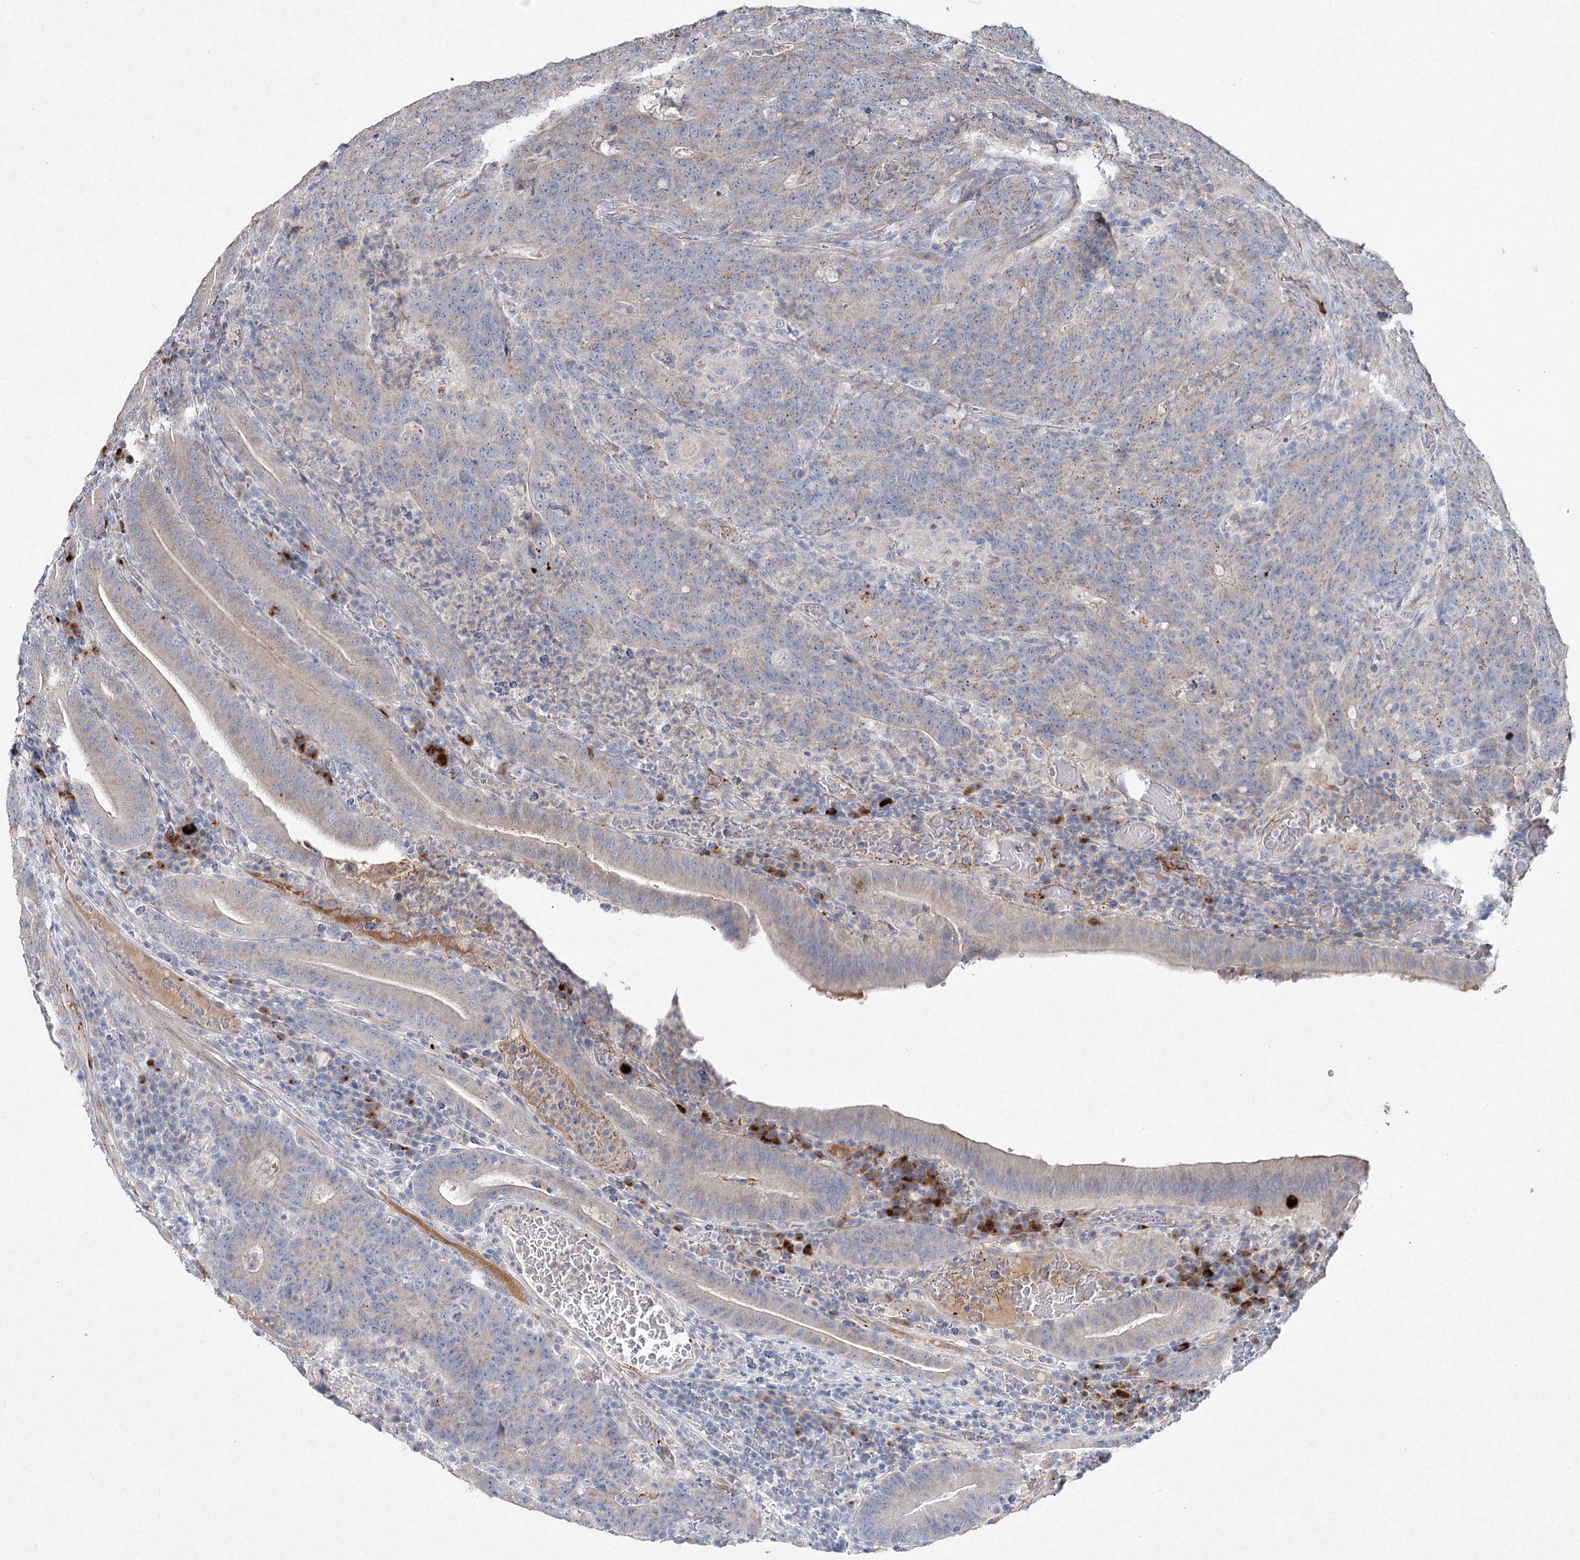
{"staining": {"intensity": "weak", "quantity": "25%-75%", "location": "cytoplasmic/membranous"}, "tissue": "colorectal cancer", "cell_type": "Tumor cells", "image_type": "cancer", "snomed": [{"axis": "morphology", "description": "Normal tissue, NOS"}, {"axis": "morphology", "description": "Adenocarcinoma, NOS"}, {"axis": "topography", "description": "Colon"}], "caption": "Colorectal cancer (adenocarcinoma) stained with immunohistochemistry displays weak cytoplasmic/membranous expression in approximately 25%-75% of tumor cells.", "gene": "RFX6", "patient": {"sex": "female", "age": 75}}